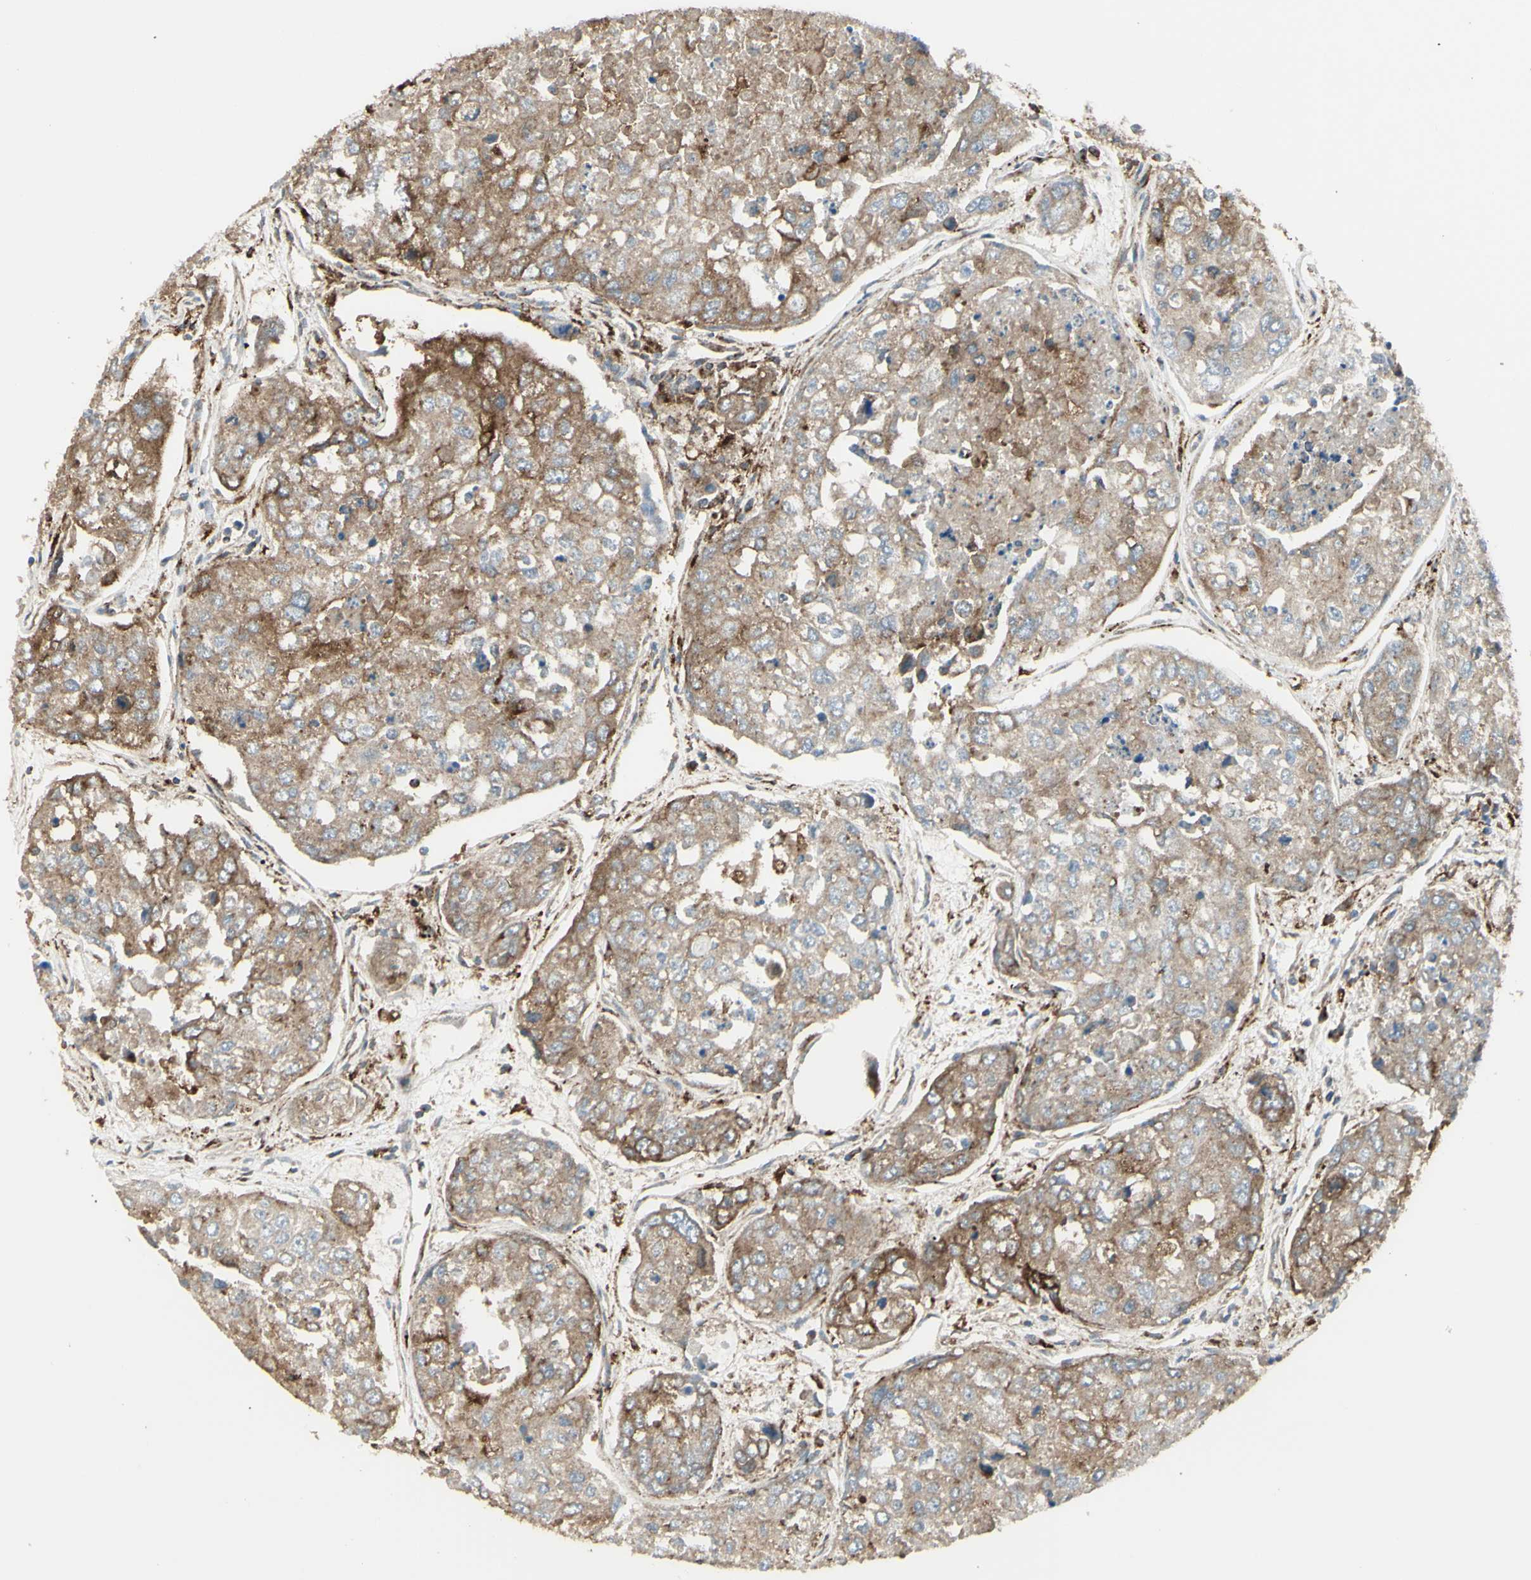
{"staining": {"intensity": "moderate", "quantity": ">75%", "location": "cytoplasmic/membranous"}, "tissue": "urothelial cancer", "cell_type": "Tumor cells", "image_type": "cancer", "snomed": [{"axis": "morphology", "description": "Urothelial carcinoma, High grade"}, {"axis": "topography", "description": "Lymph node"}, {"axis": "topography", "description": "Urinary bladder"}], "caption": "The image displays a brown stain indicating the presence of a protein in the cytoplasmic/membranous of tumor cells in urothelial carcinoma (high-grade).", "gene": "NAPA", "patient": {"sex": "male", "age": 51}}